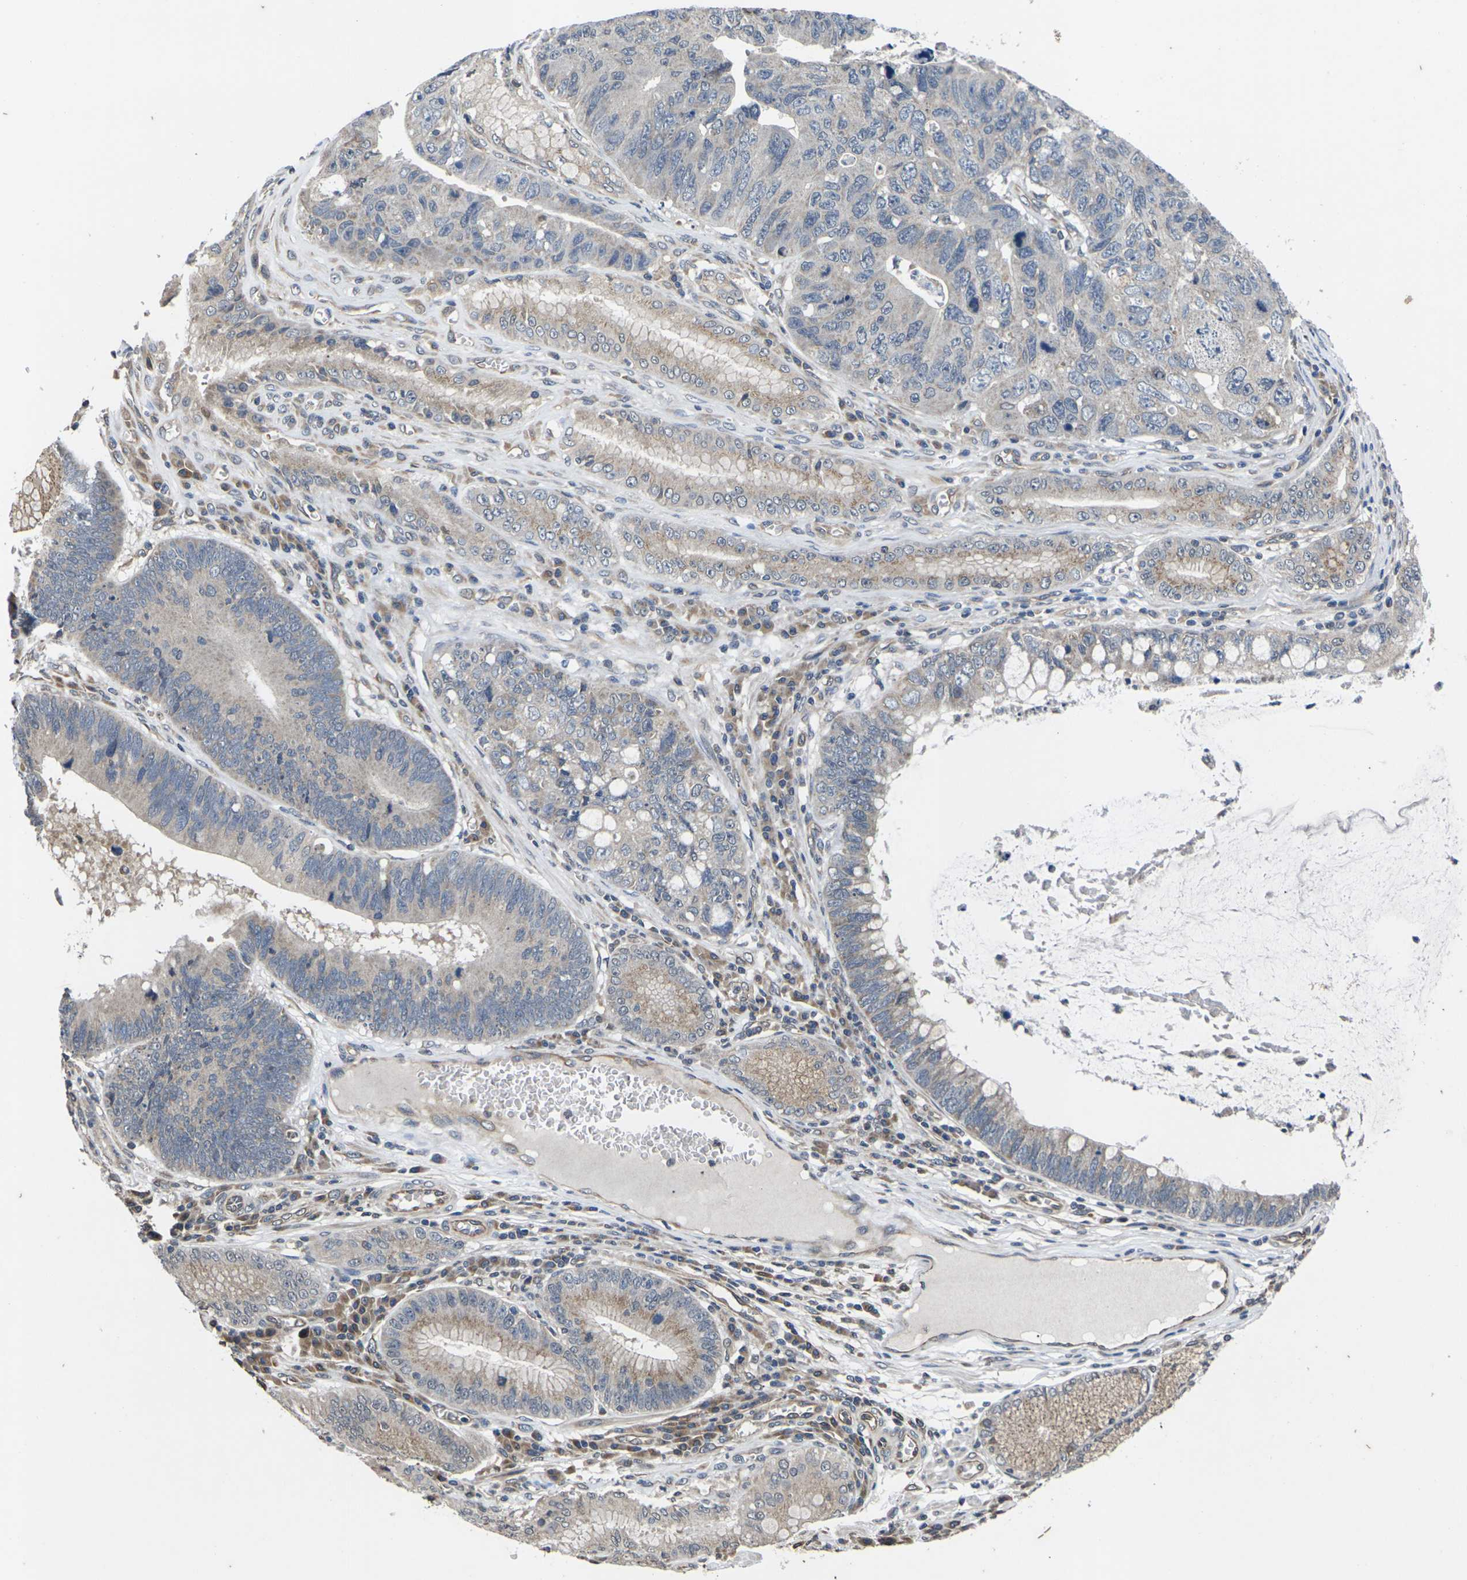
{"staining": {"intensity": "weak", "quantity": ">75%", "location": "cytoplasmic/membranous"}, "tissue": "stomach cancer", "cell_type": "Tumor cells", "image_type": "cancer", "snomed": [{"axis": "morphology", "description": "Adenocarcinoma, NOS"}, {"axis": "topography", "description": "Stomach"}], "caption": "Immunohistochemical staining of human adenocarcinoma (stomach) shows low levels of weak cytoplasmic/membranous staining in about >75% of tumor cells.", "gene": "DKK2", "patient": {"sex": "male", "age": 59}}